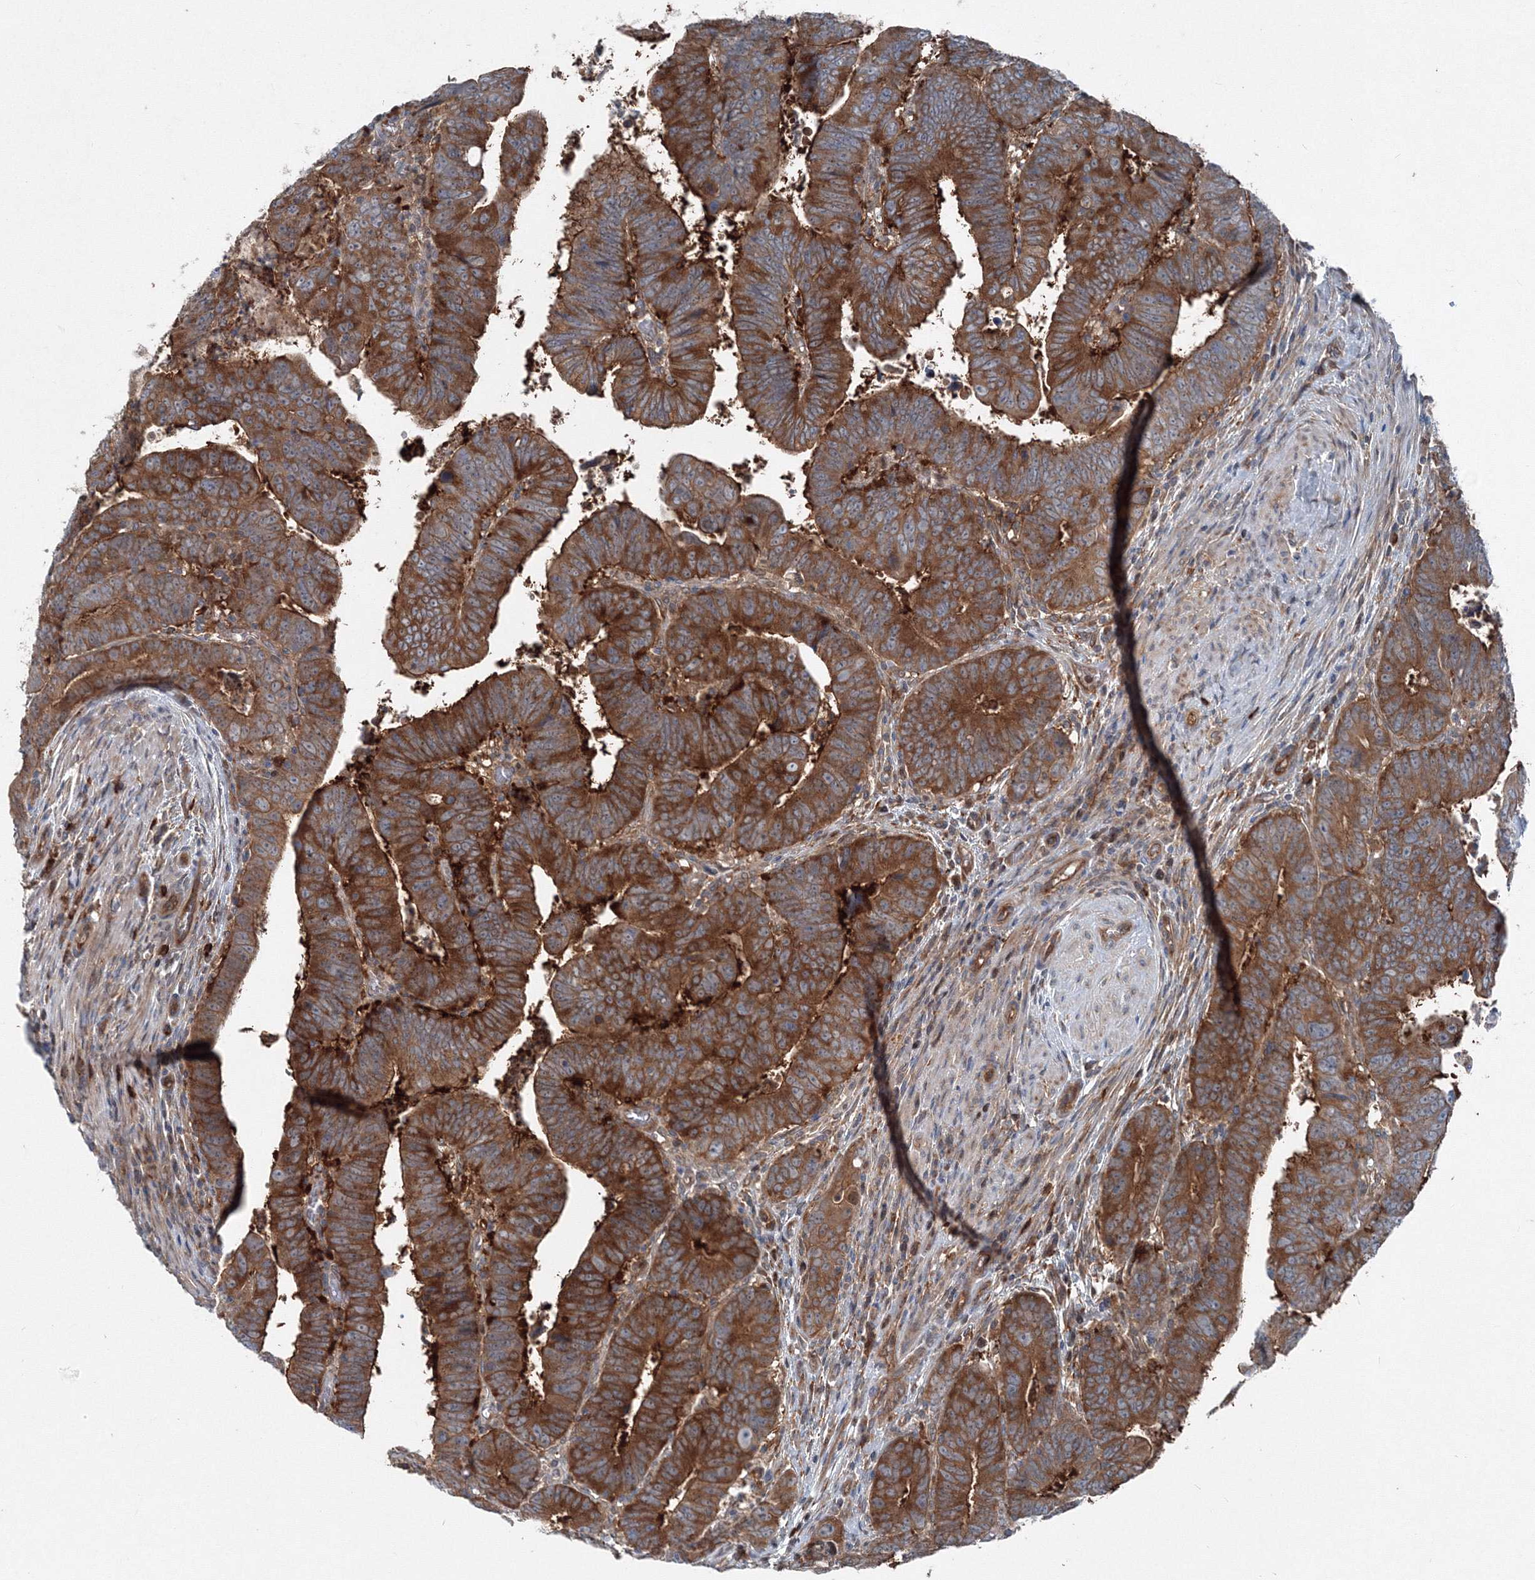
{"staining": {"intensity": "strong", "quantity": ">75%", "location": "cytoplasmic/membranous"}, "tissue": "colorectal cancer", "cell_type": "Tumor cells", "image_type": "cancer", "snomed": [{"axis": "morphology", "description": "Normal tissue, NOS"}, {"axis": "morphology", "description": "Adenocarcinoma, NOS"}, {"axis": "topography", "description": "Rectum"}], "caption": "Brown immunohistochemical staining in adenocarcinoma (colorectal) displays strong cytoplasmic/membranous expression in about >75% of tumor cells. The protein is stained brown, and the nuclei are stained in blue (DAB (3,3'-diaminobenzidine) IHC with brightfield microscopy, high magnification).", "gene": "TPRKB", "patient": {"sex": "female", "age": 65}}